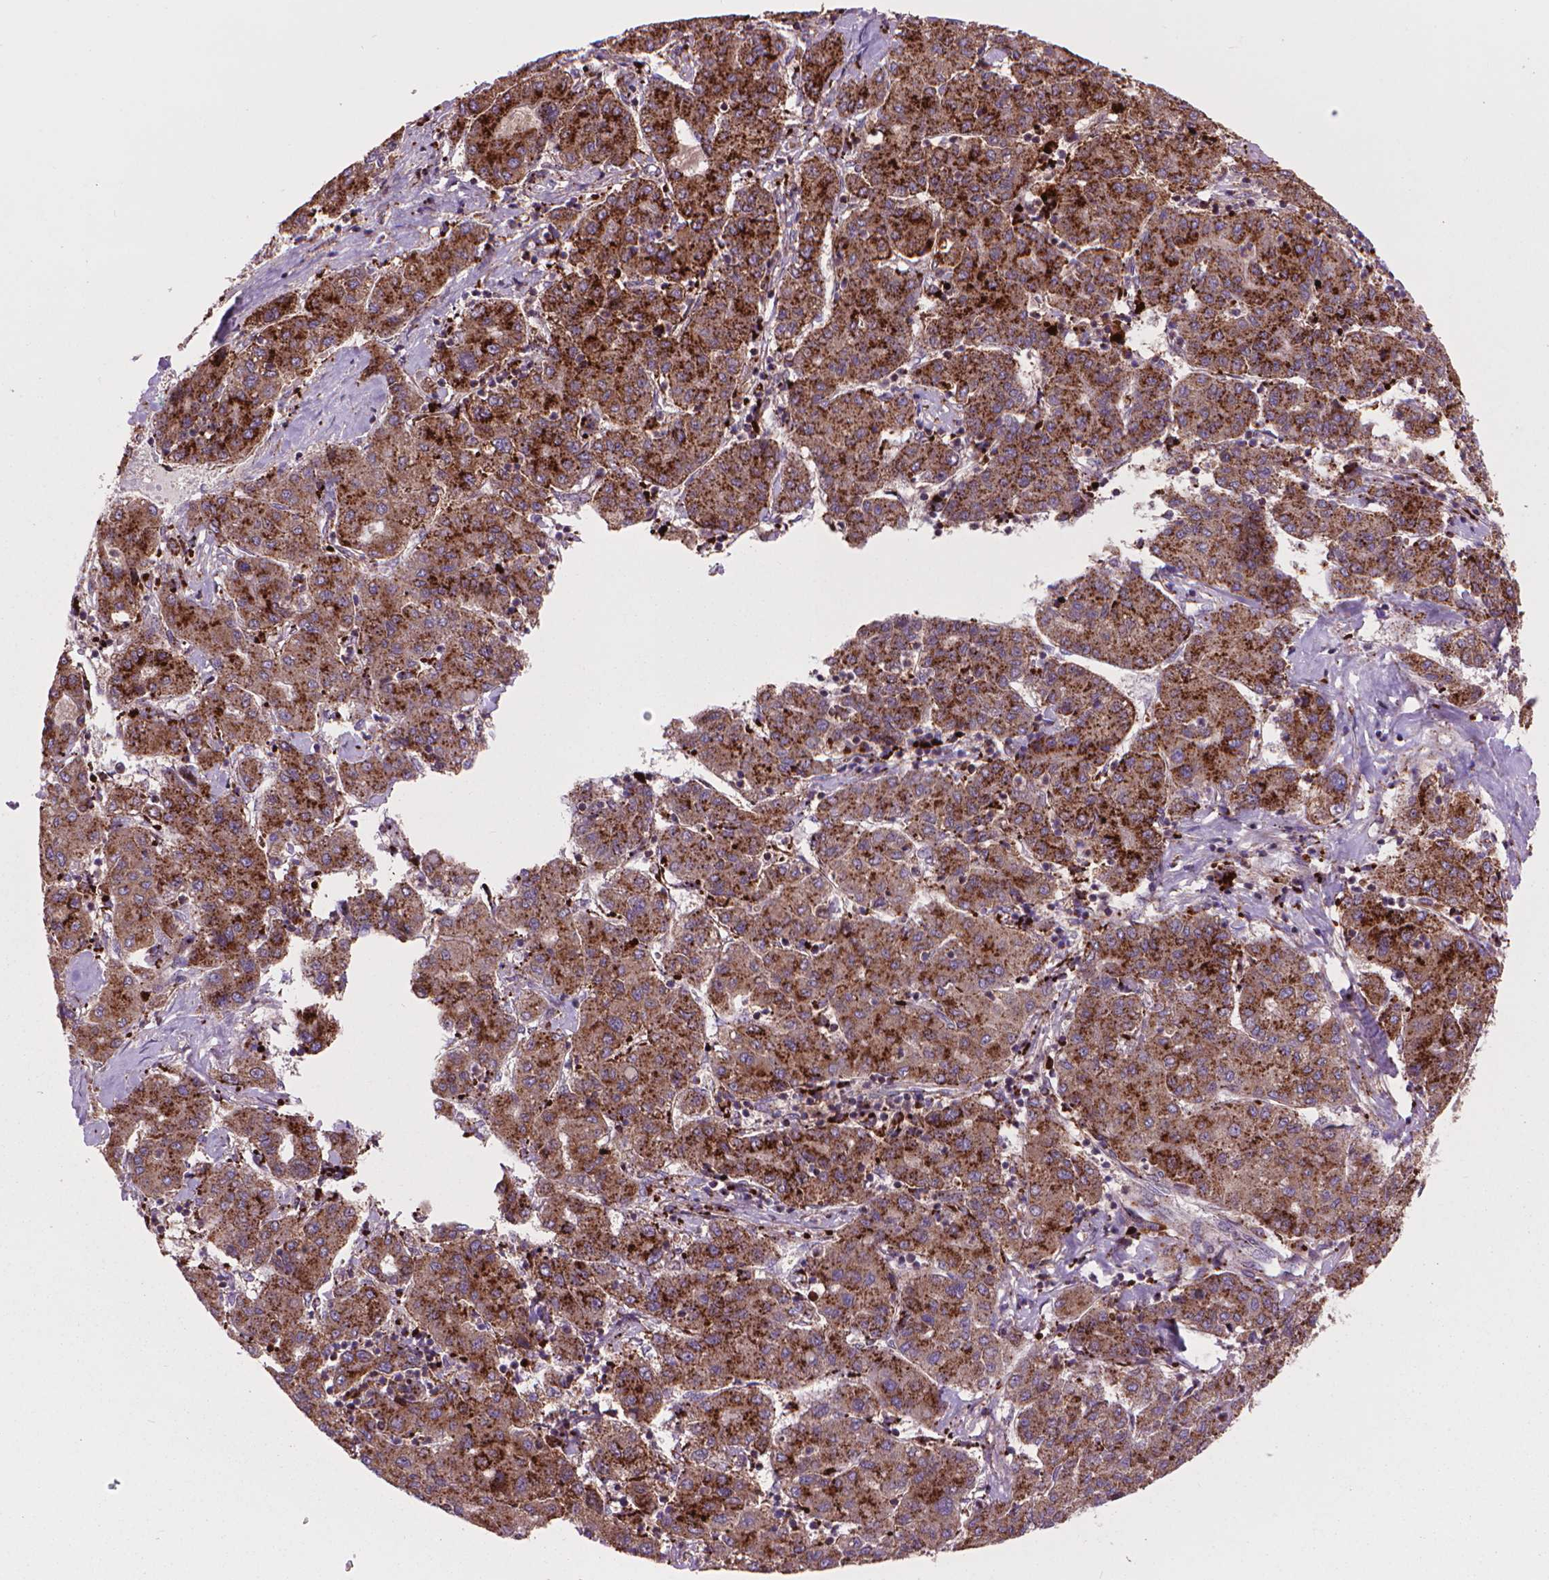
{"staining": {"intensity": "strong", "quantity": ">75%", "location": "cytoplasmic/membranous"}, "tissue": "liver cancer", "cell_type": "Tumor cells", "image_type": "cancer", "snomed": [{"axis": "morphology", "description": "Carcinoma, Hepatocellular, NOS"}, {"axis": "topography", "description": "Liver"}], "caption": "A high-resolution histopathology image shows immunohistochemistry staining of liver hepatocellular carcinoma, which reveals strong cytoplasmic/membranous positivity in about >75% of tumor cells. (Brightfield microscopy of DAB IHC at high magnification).", "gene": "GLB1", "patient": {"sex": "male", "age": 65}}